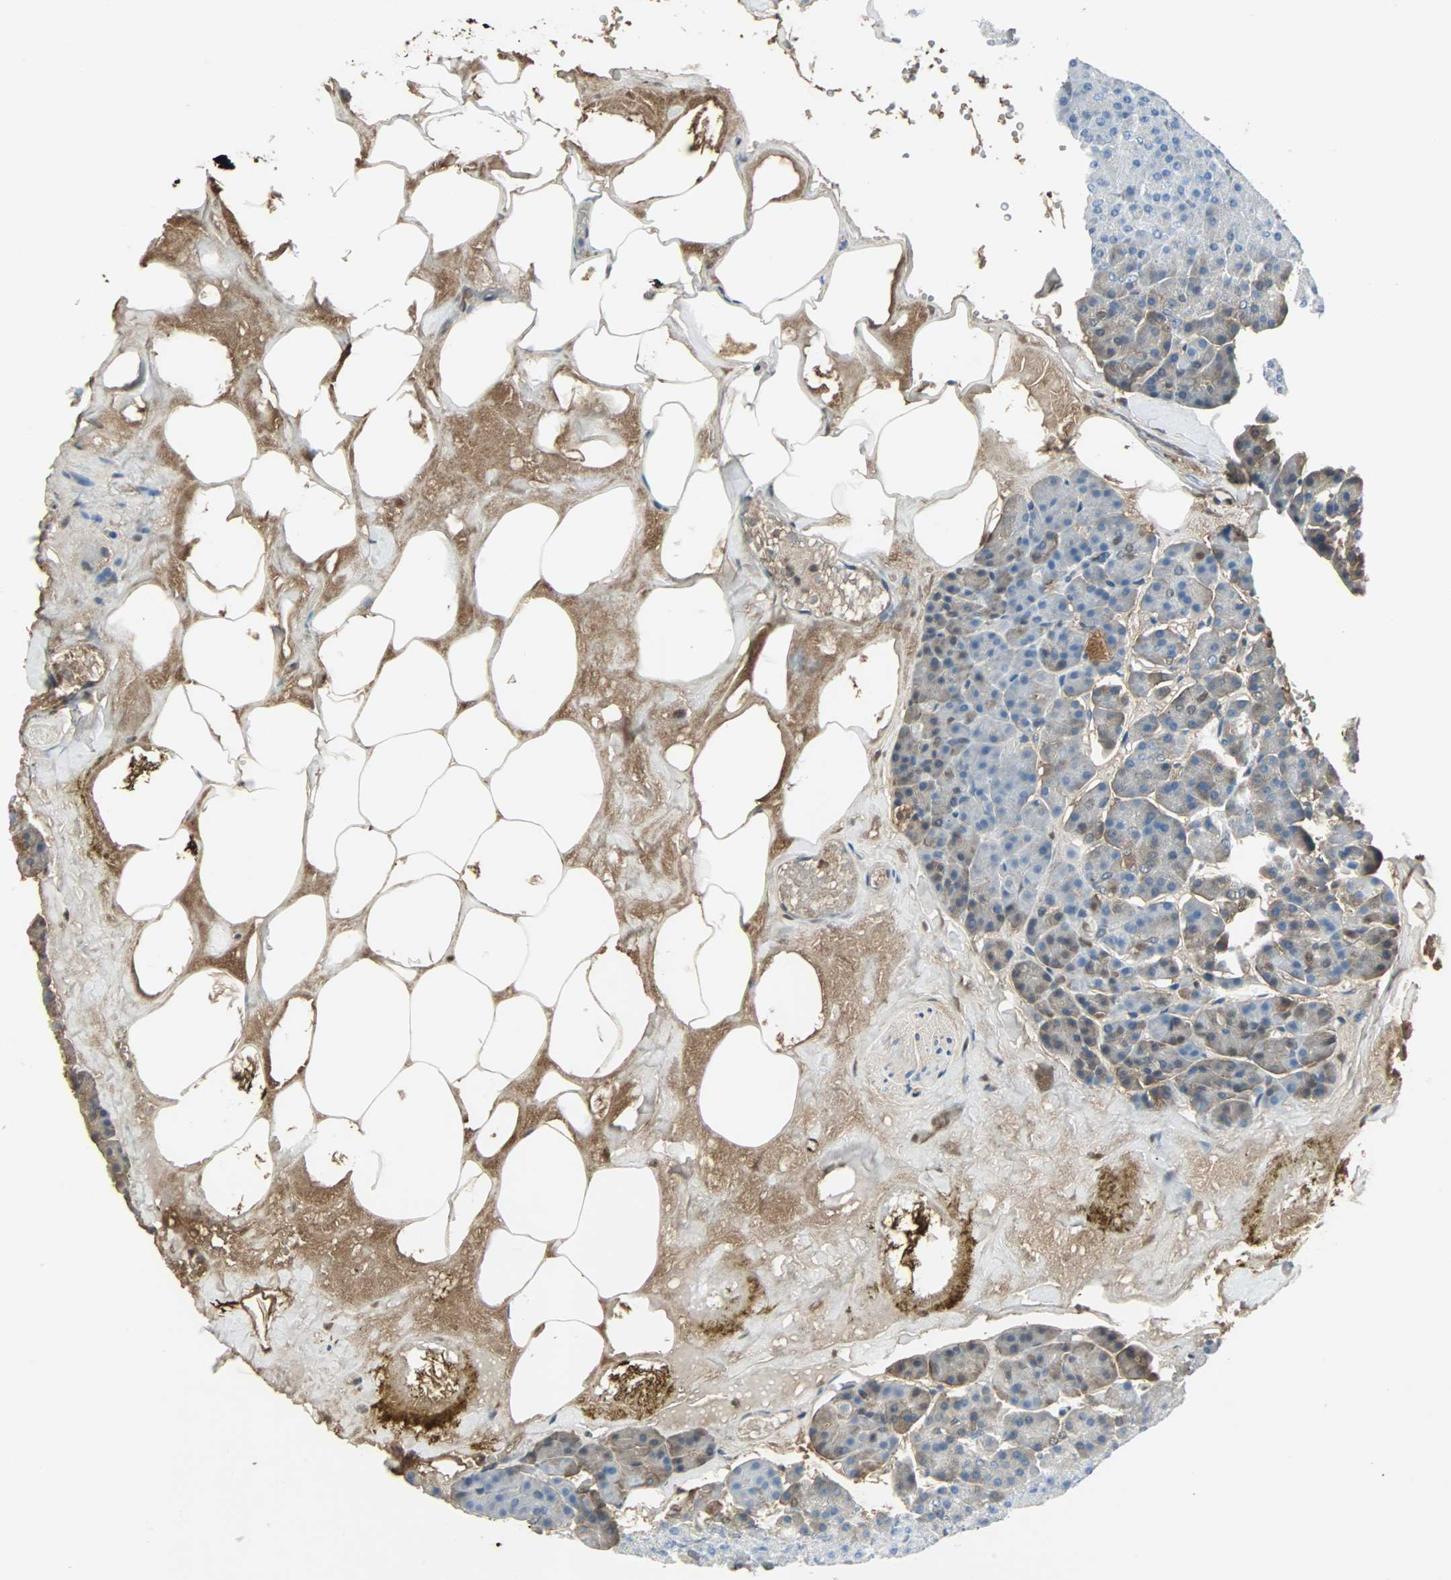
{"staining": {"intensity": "weak", "quantity": "<25%", "location": "cytoplasmic/membranous"}, "tissue": "pancreas", "cell_type": "Exocrine glandular cells", "image_type": "normal", "snomed": [{"axis": "morphology", "description": "Normal tissue, NOS"}, {"axis": "topography", "description": "Pancreas"}], "caption": "An immunohistochemistry micrograph of unremarkable pancreas is shown. There is no staining in exocrine glandular cells of pancreas.", "gene": "IGHA1", "patient": {"sex": "female", "age": 35}}